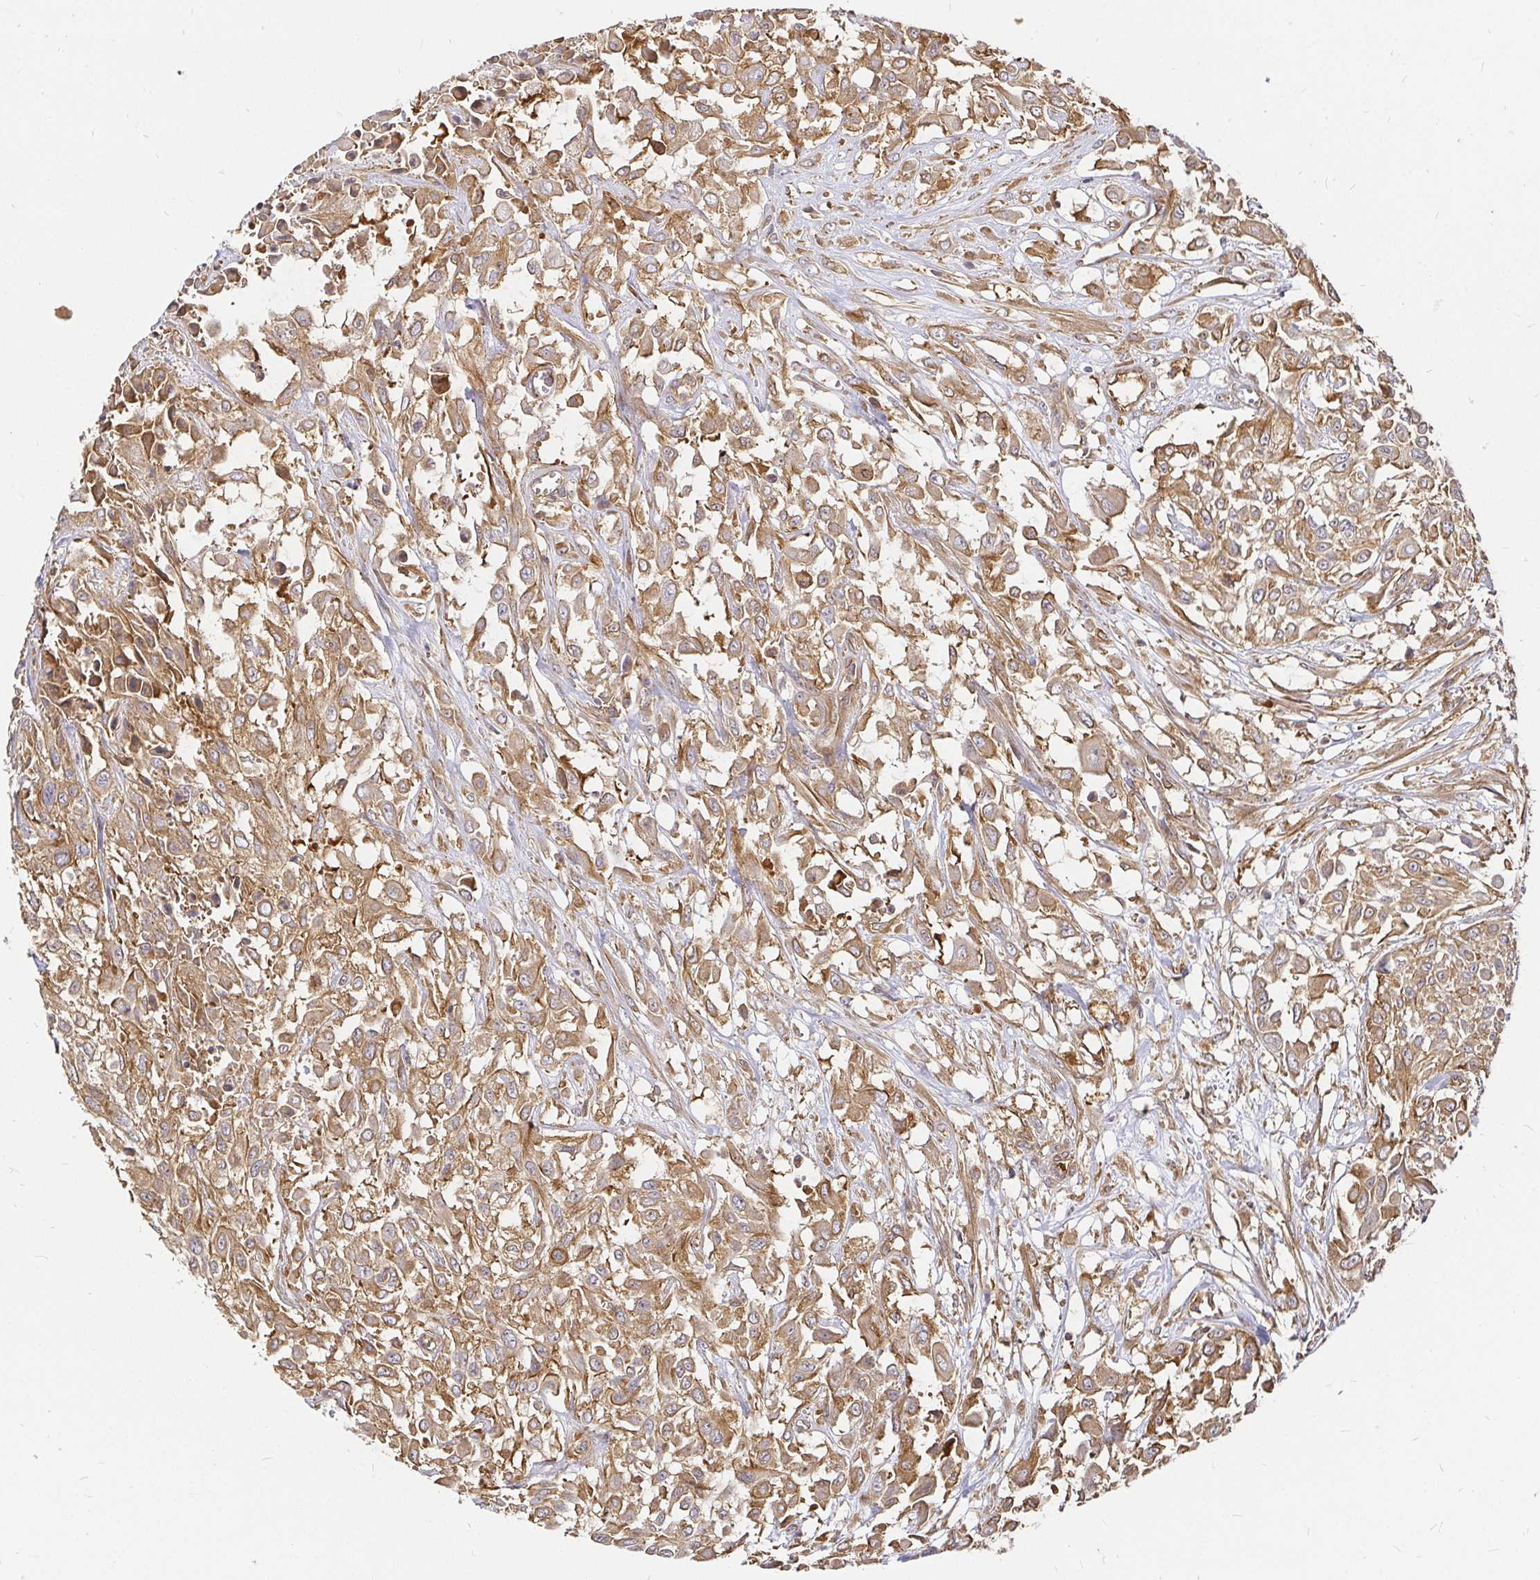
{"staining": {"intensity": "moderate", "quantity": ">75%", "location": "cytoplasmic/membranous"}, "tissue": "urothelial cancer", "cell_type": "Tumor cells", "image_type": "cancer", "snomed": [{"axis": "morphology", "description": "Urothelial carcinoma, High grade"}, {"axis": "topography", "description": "Urinary bladder"}], "caption": "Immunohistochemistry of human high-grade urothelial carcinoma displays medium levels of moderate cytoplasmic/membranous expression in about >75% of tumor cells.", "gene": "KIF5B", "patient": {"sex": "male", "age": 57}}